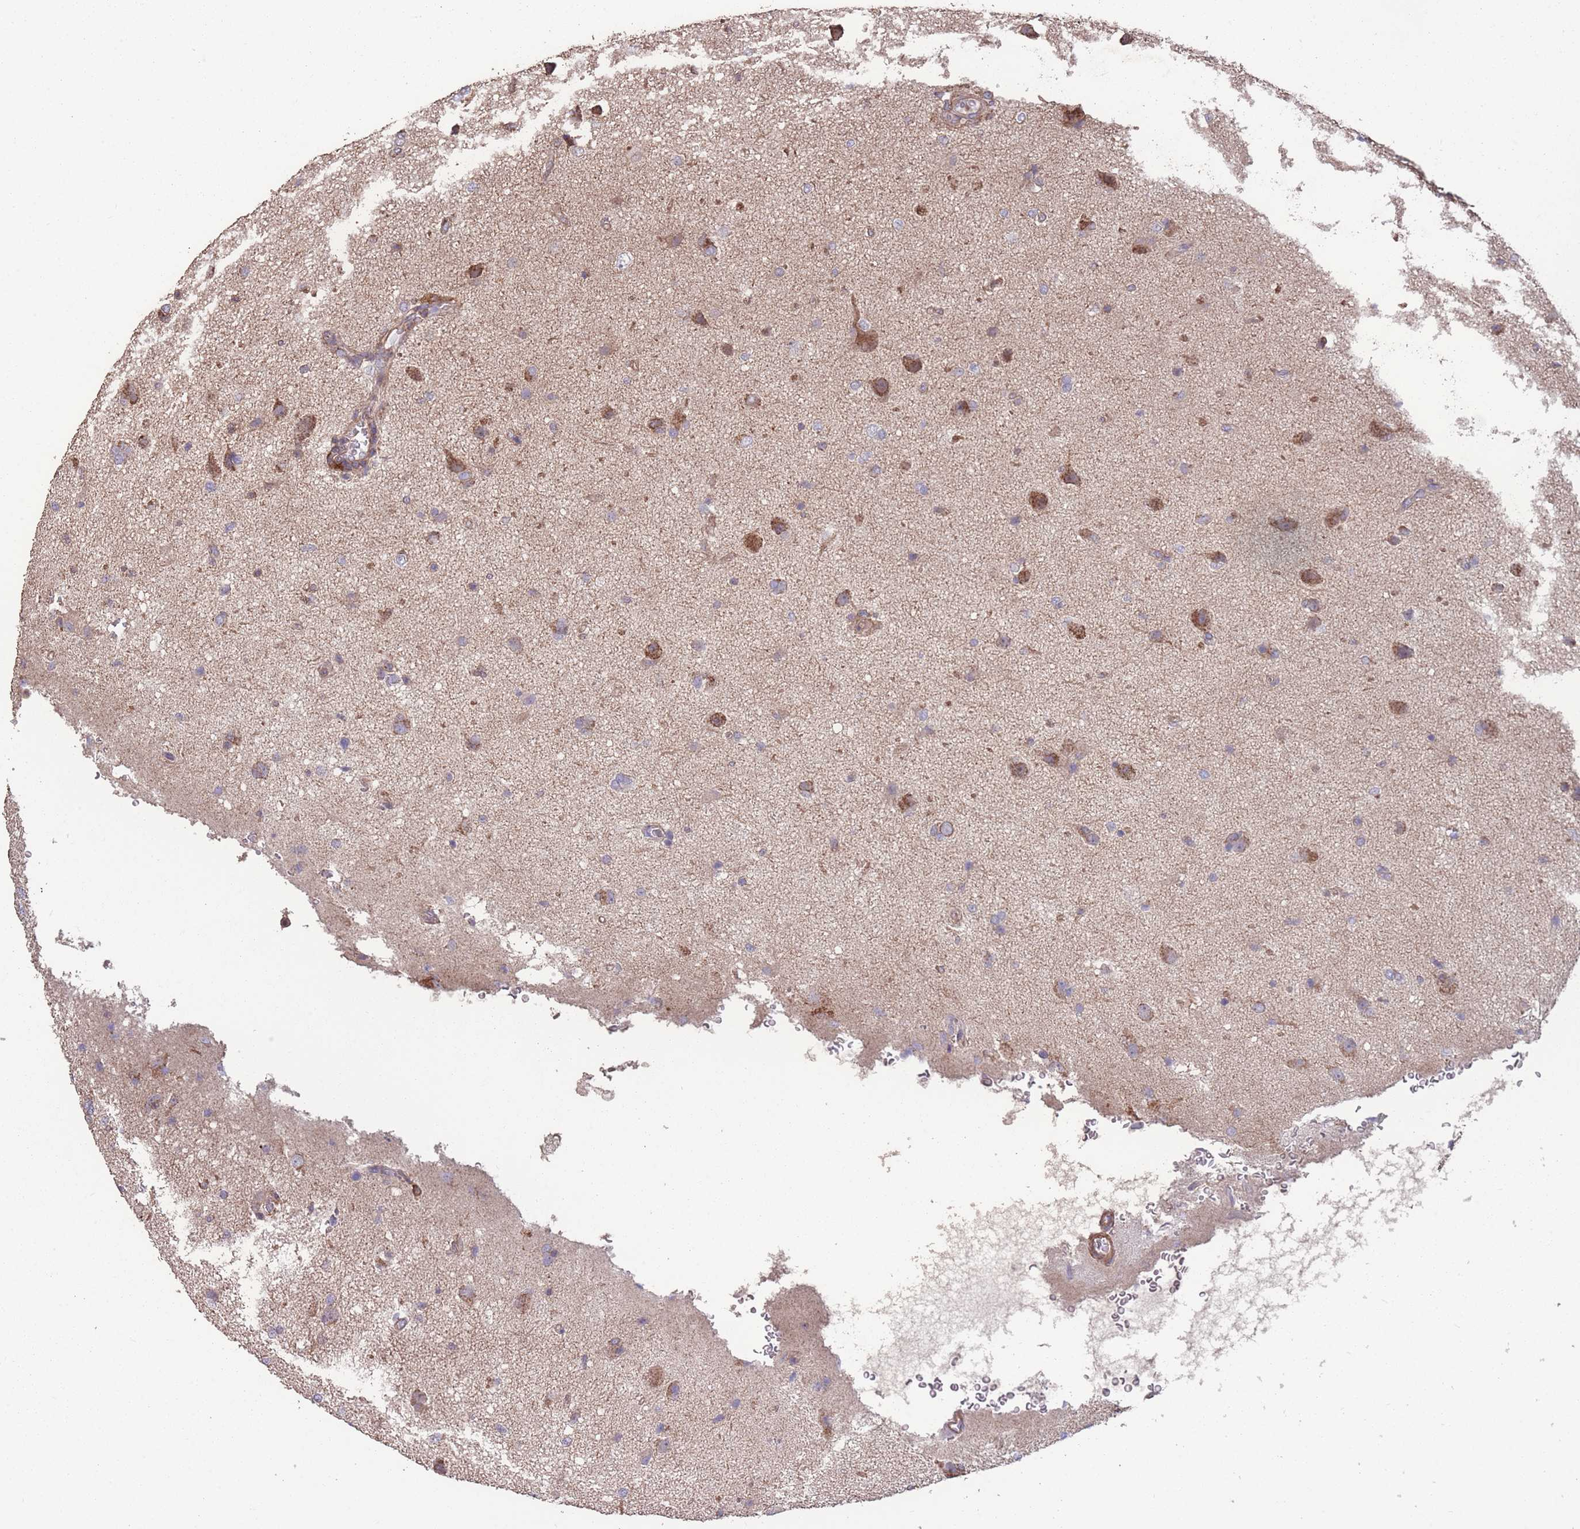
{"staining": {"intensity": "moderate", "quantity": "<25%", "location": "cytoplasmic/membranous"}, "tissue": "glioma", "cell_type": "Tumor cells", "image_type": "cancer", "snomed": [{"axis": "morphology", "description": "Glioma, malignant, High grade"}, {"axis": "topography", "description": "Brain"}], "caption": "An image showing moderate cytoplasmic/membranous staining in approximately <25% of tumor cells in glioma, as visualized by brown immunohistochemical staining.", "gene": "NUDT21", "patient": {"sex": "female", "age": 57}}